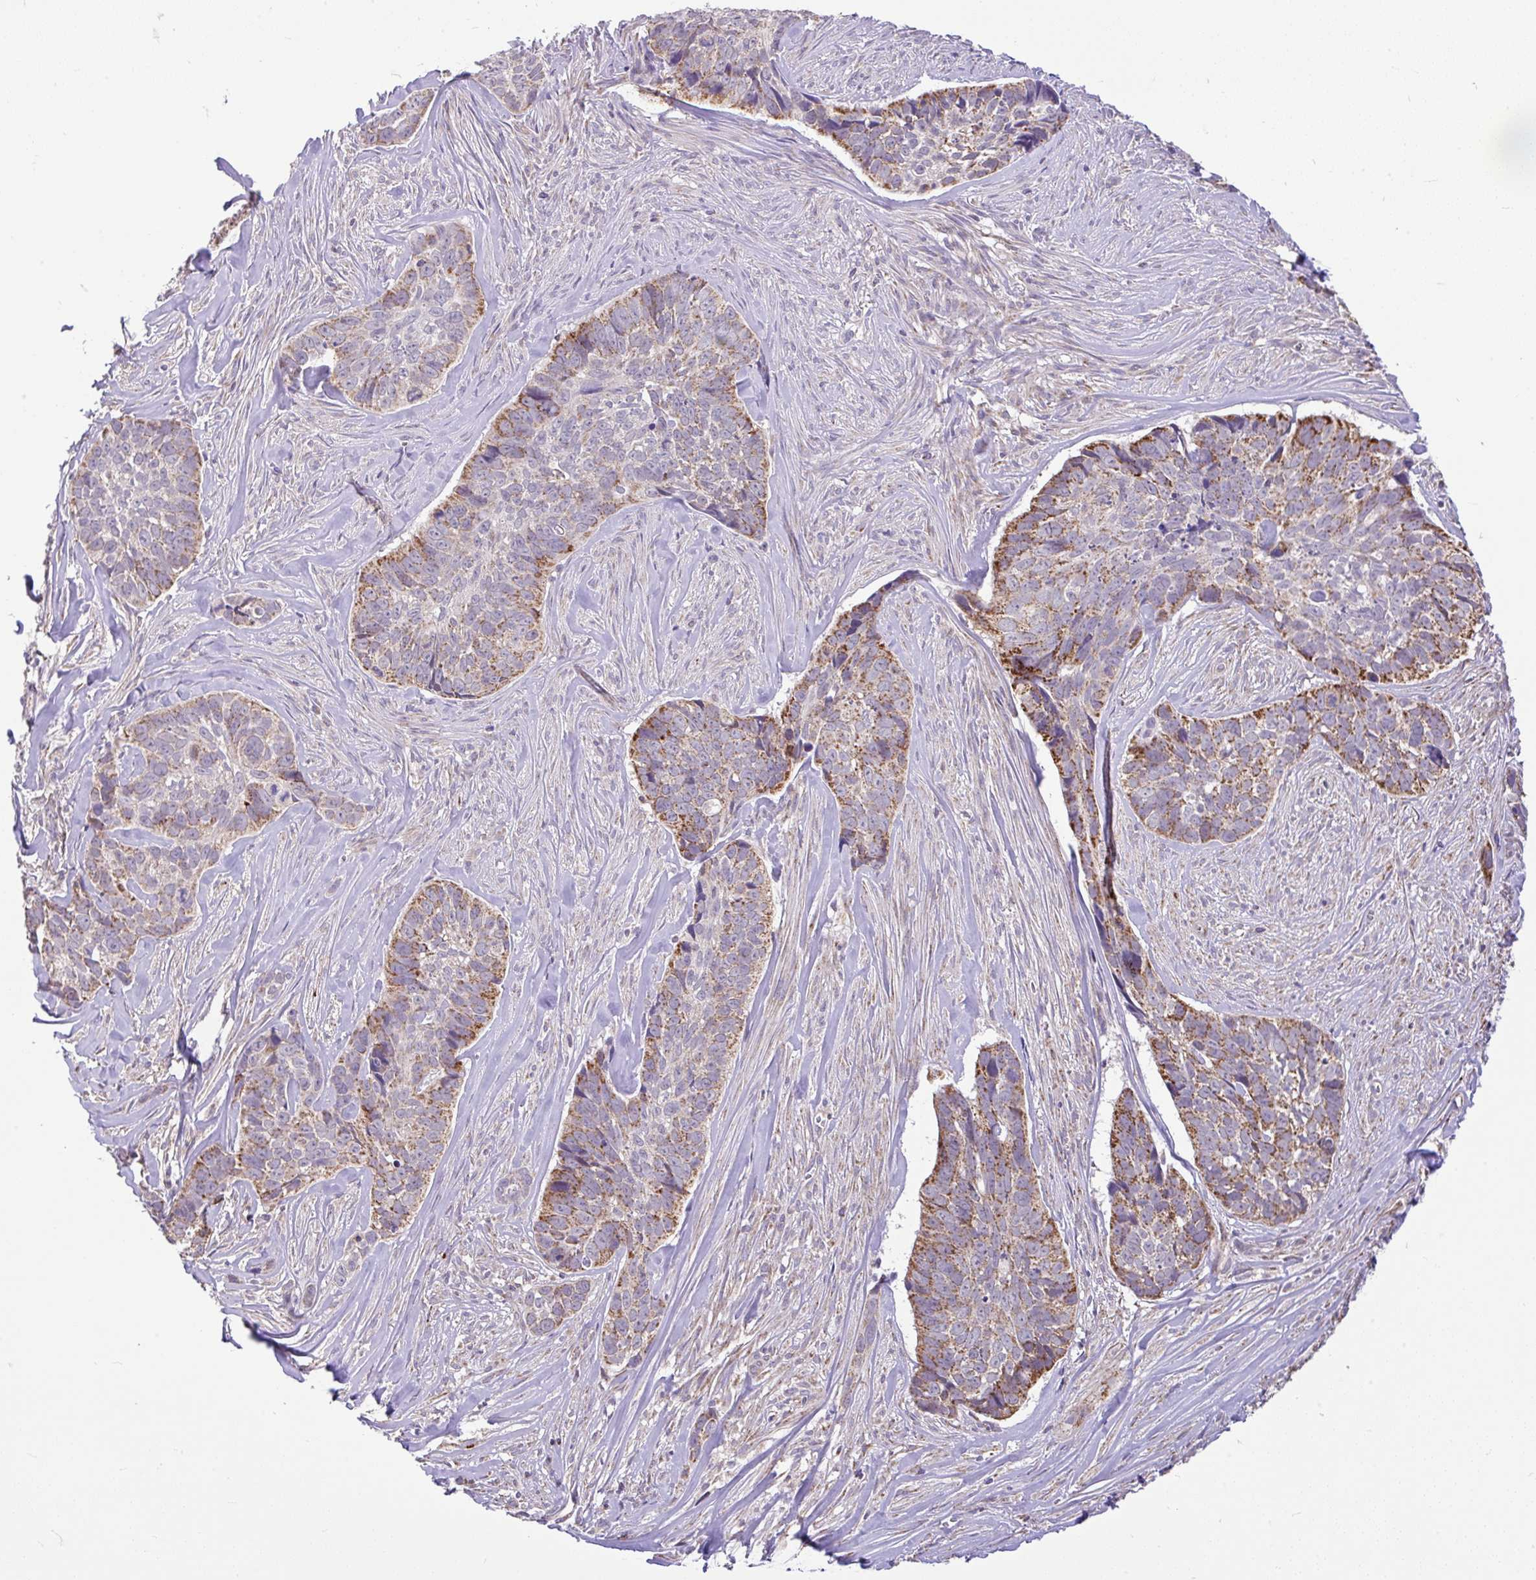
{"staining": {"intensity": "moderate", "quantity": "25%-75%", "location": "cytoplasmic/membranous"}, "tissue": "skin cancer", "cell_type": "Tumor cells", "image_type": "cancer", "snomed": [{"axis": "morphology", "description": "Basal cell carcinoma"}, {"axis": "topography", "description": "Skin"}], "caption": "A micrograph of human basal cell carcinoma (skin) stained for a protein displays moderate cytoplasmic/membranous brown staining in tumor cells.", "gene": "PYCR2", "patient": {"sex": "female", "age": 82}}